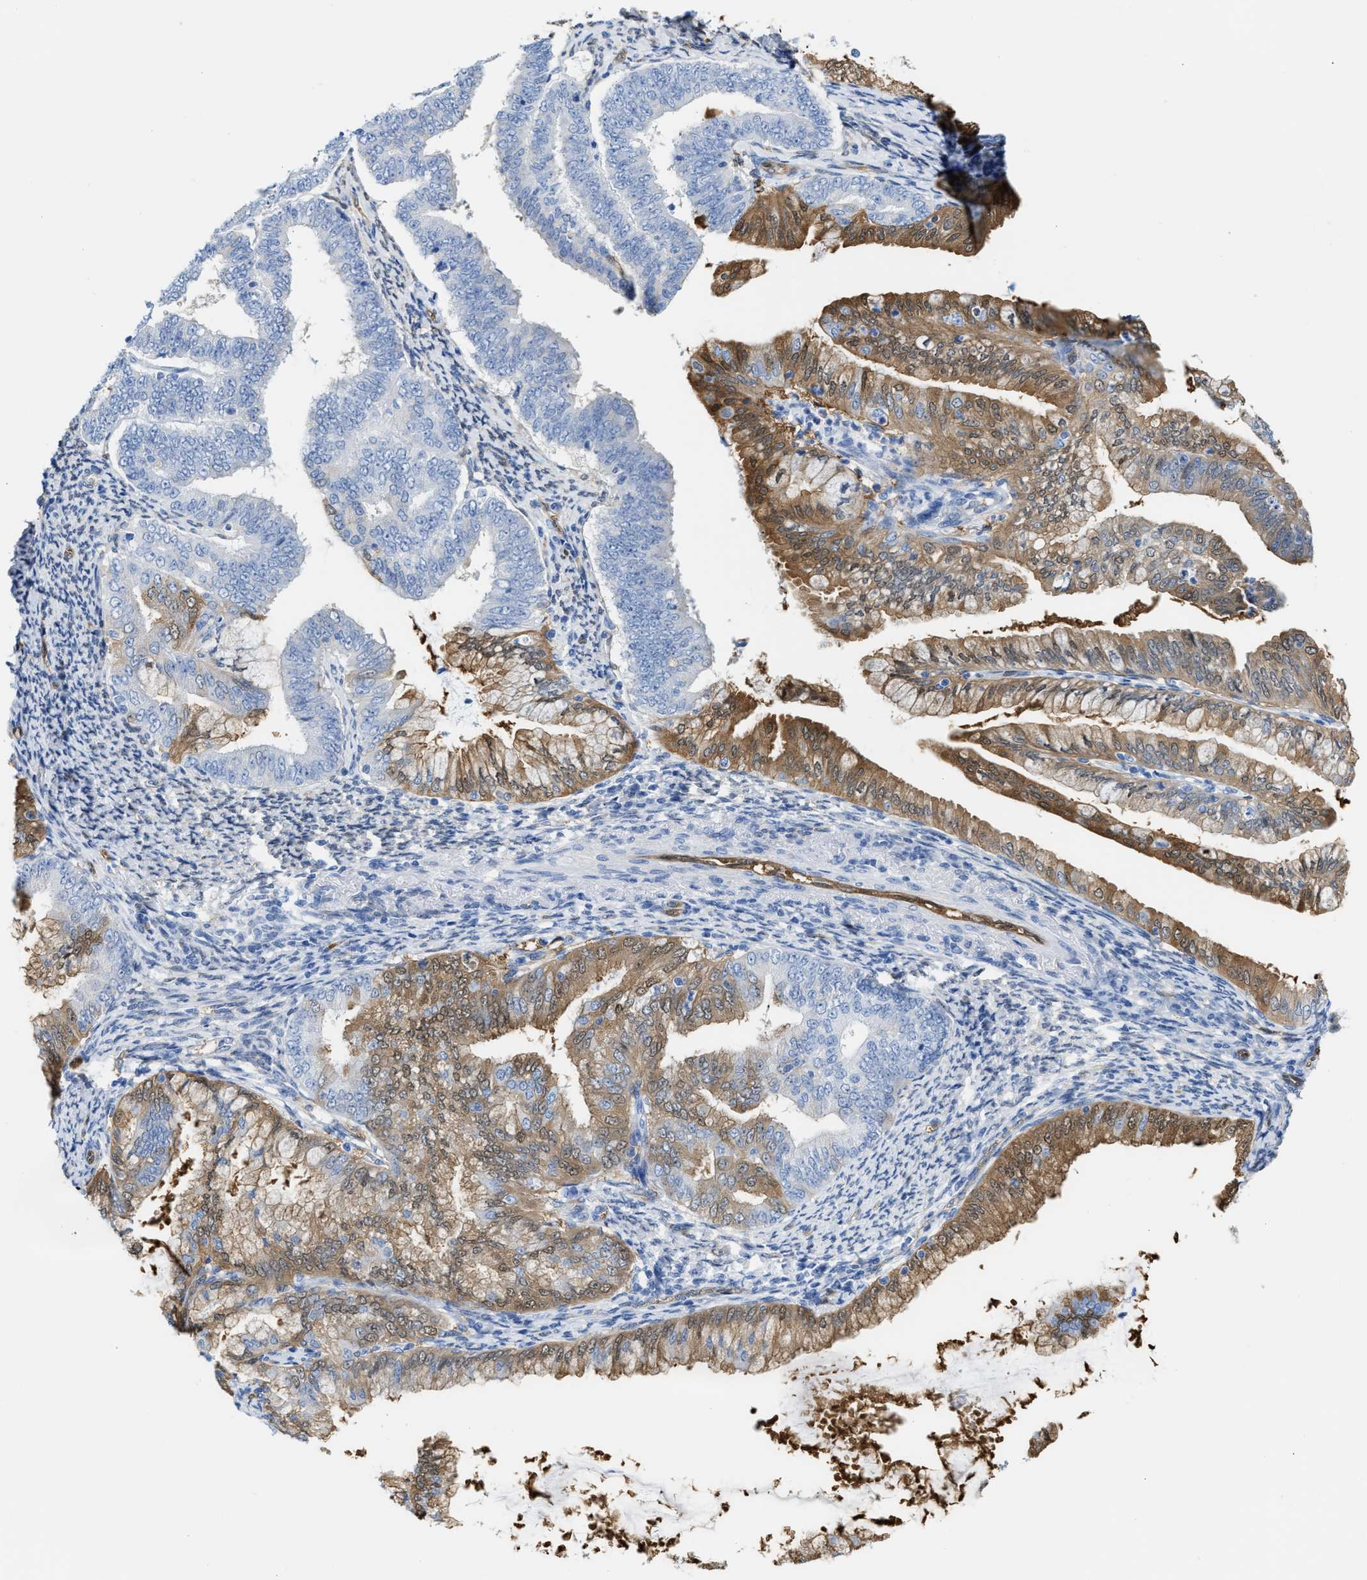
{"staining": {"intensity": "moderate", "quantity": "25%-75%", "location": "cytoplasmic/membranous,nuclear"}, "tissue": "endometrial cancer", "cell_type": "Tumor cells", "image_type": "cancer", "snomed": [{"axis": "morphology", "description": "Adenocarcinoma, NOS"}, {"axis": "topography", "description": "Endometrium"}], "caption": "IHC histopathology image of neoplastic tissue: endometrial cancer (adenocarcinoma) stained using IHC reveals medium levels of moderate protein expression localized specifically in the cytoplasmic/membranous and nuclear of tumor cells, appearing as a cytoplasmic/membranous and nuclear brown color.", "gene": "ASS1", "patient": {"sex": "female", "age": 63}}